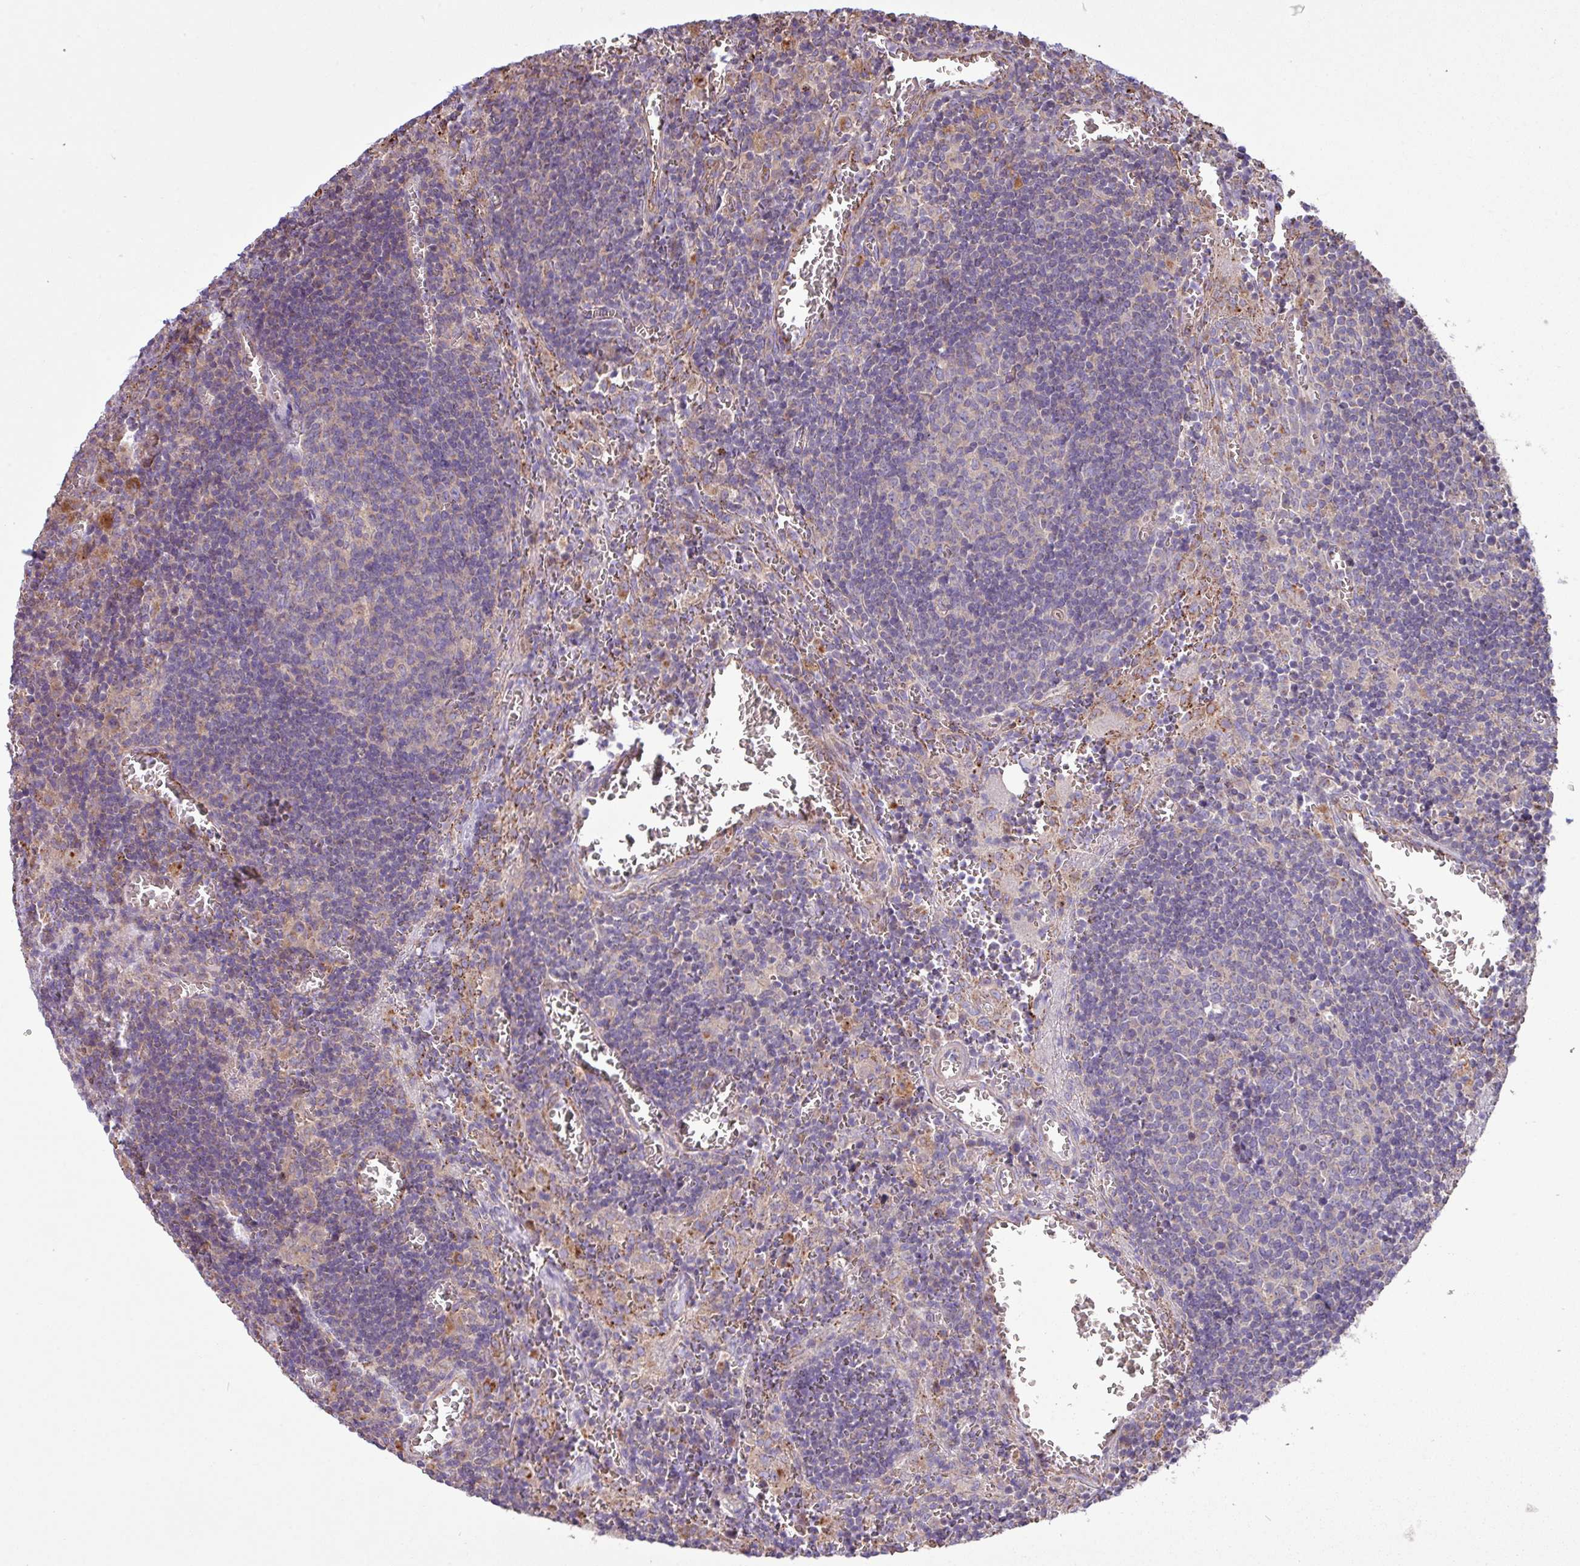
{"staining": {"intensity": "weak", "quantity": "25%-75%", "location": "cytoplasmic/membranous"}, "tissue": "lymph node", "cell_type": "Germinal center cells", "image_type": "normal", "snomed": [{"axis": "morphology", "description": "Normal tissue, NOS"}, {"axis": "topography", "description": "Lymph node"}], "caption": "Protein expression by immunohistochemistry (IHC) shows weak cytoplasmic/membranous positivity in approximately 25%-75% of germinal center cells in benign lymph node.", "gene": "PPM1J", "patient": {"sex": "male", "age": 50}}